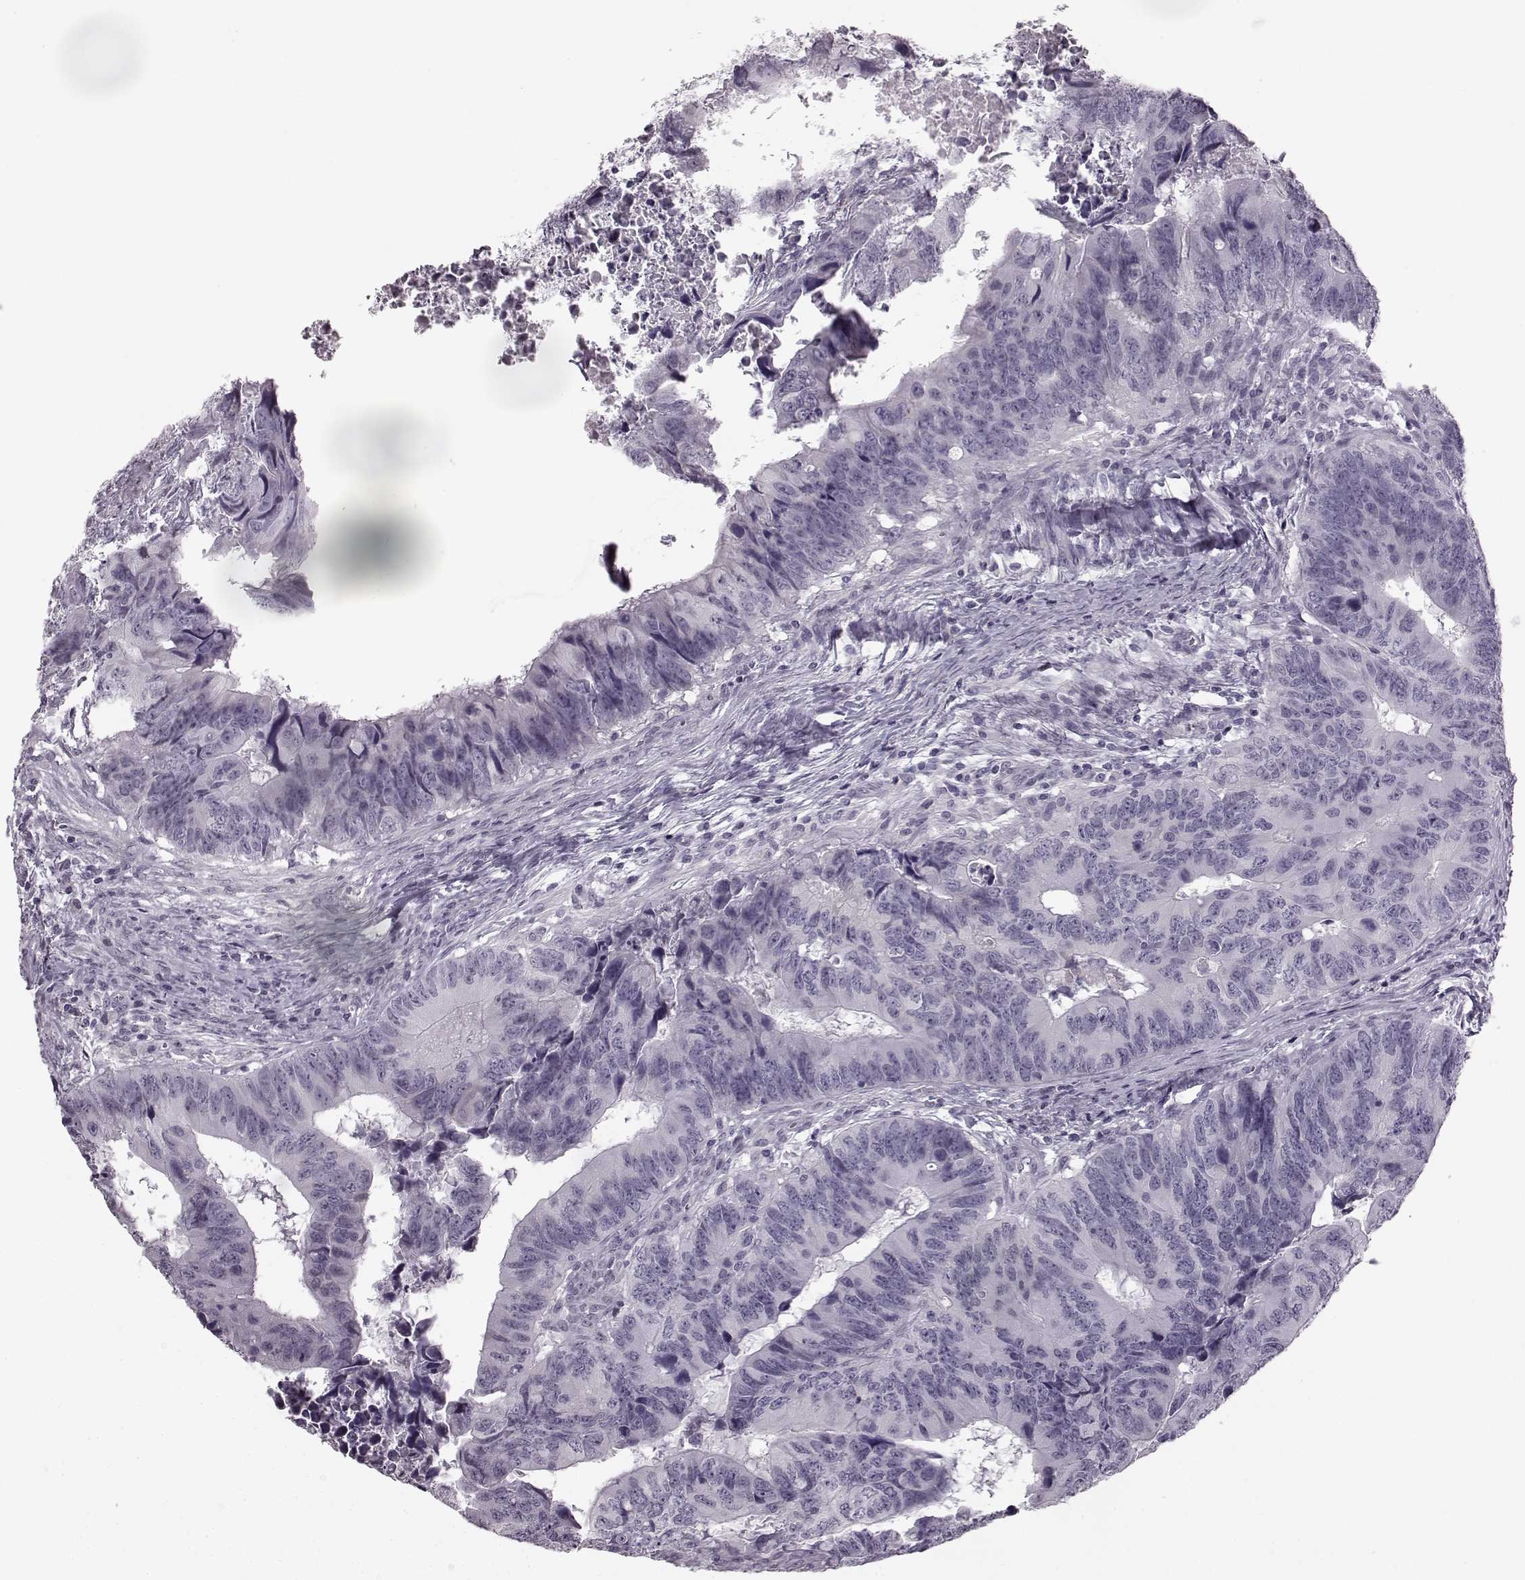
{"staining": {"intensity": "negative", "quantity": "none", "location": "none"}, "tissue": "colorectal cancer", "cell_type": "Tumor cells", "image_type": "cancer", "snomed": [{"axis": "morphology", "description": "Adenocarcinoma, NOS"}, {"axis": "topography", "description": "Colon"}], "caption": "Image shows no protein expression in tumor cells of colorectal adenocarcinoma tissue. The staining is performed using DAB (3,3'-diaminobenzidine) brown chromogen with nuclei counter-stained in using hematoxylin.", "gene": "SEMG2", "patient": {"sex": "female", "age": 82}}